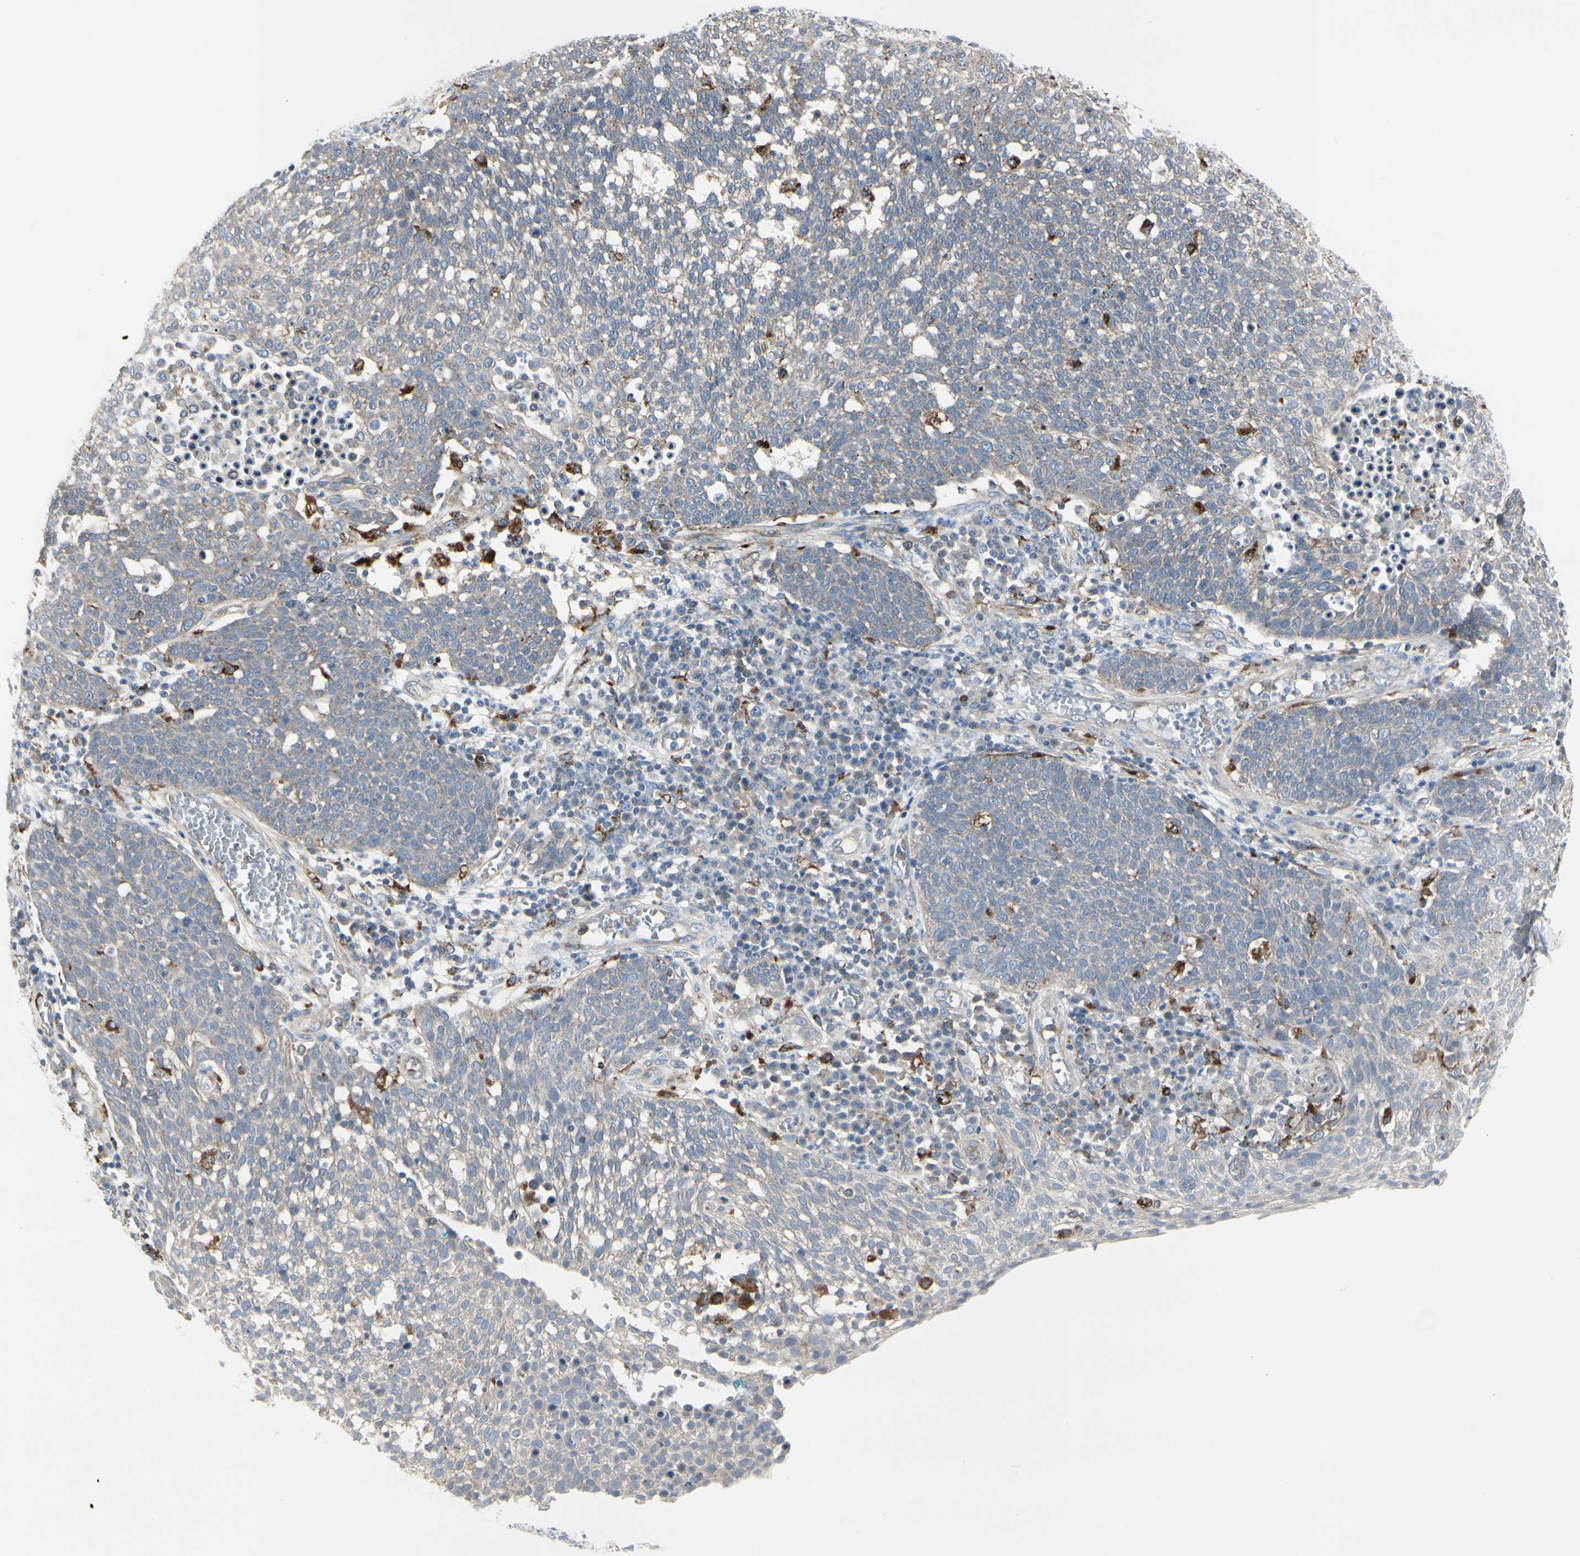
{"staining": {"intensity": "moderate", "quantity": "<25%", "location": "cytoplasmic/membranous"}, "tissue": "cervical cancer", "cell_type": "Tumor cells", "image_type": "cancer", "snomed": [{"axis": "morphology", "description": "Squamous cell carcinoma, NOS"}, {"axis": "topography", "description": "Cervix"}], "caption": "Tumor cells exhibit moderate cytoplasmic/membranous positivity in about <25% of cells in cervical squamous cell carcinoma.", "gene": "ATP6V1B2", "patient": {"sex": "female", "age": 34}}